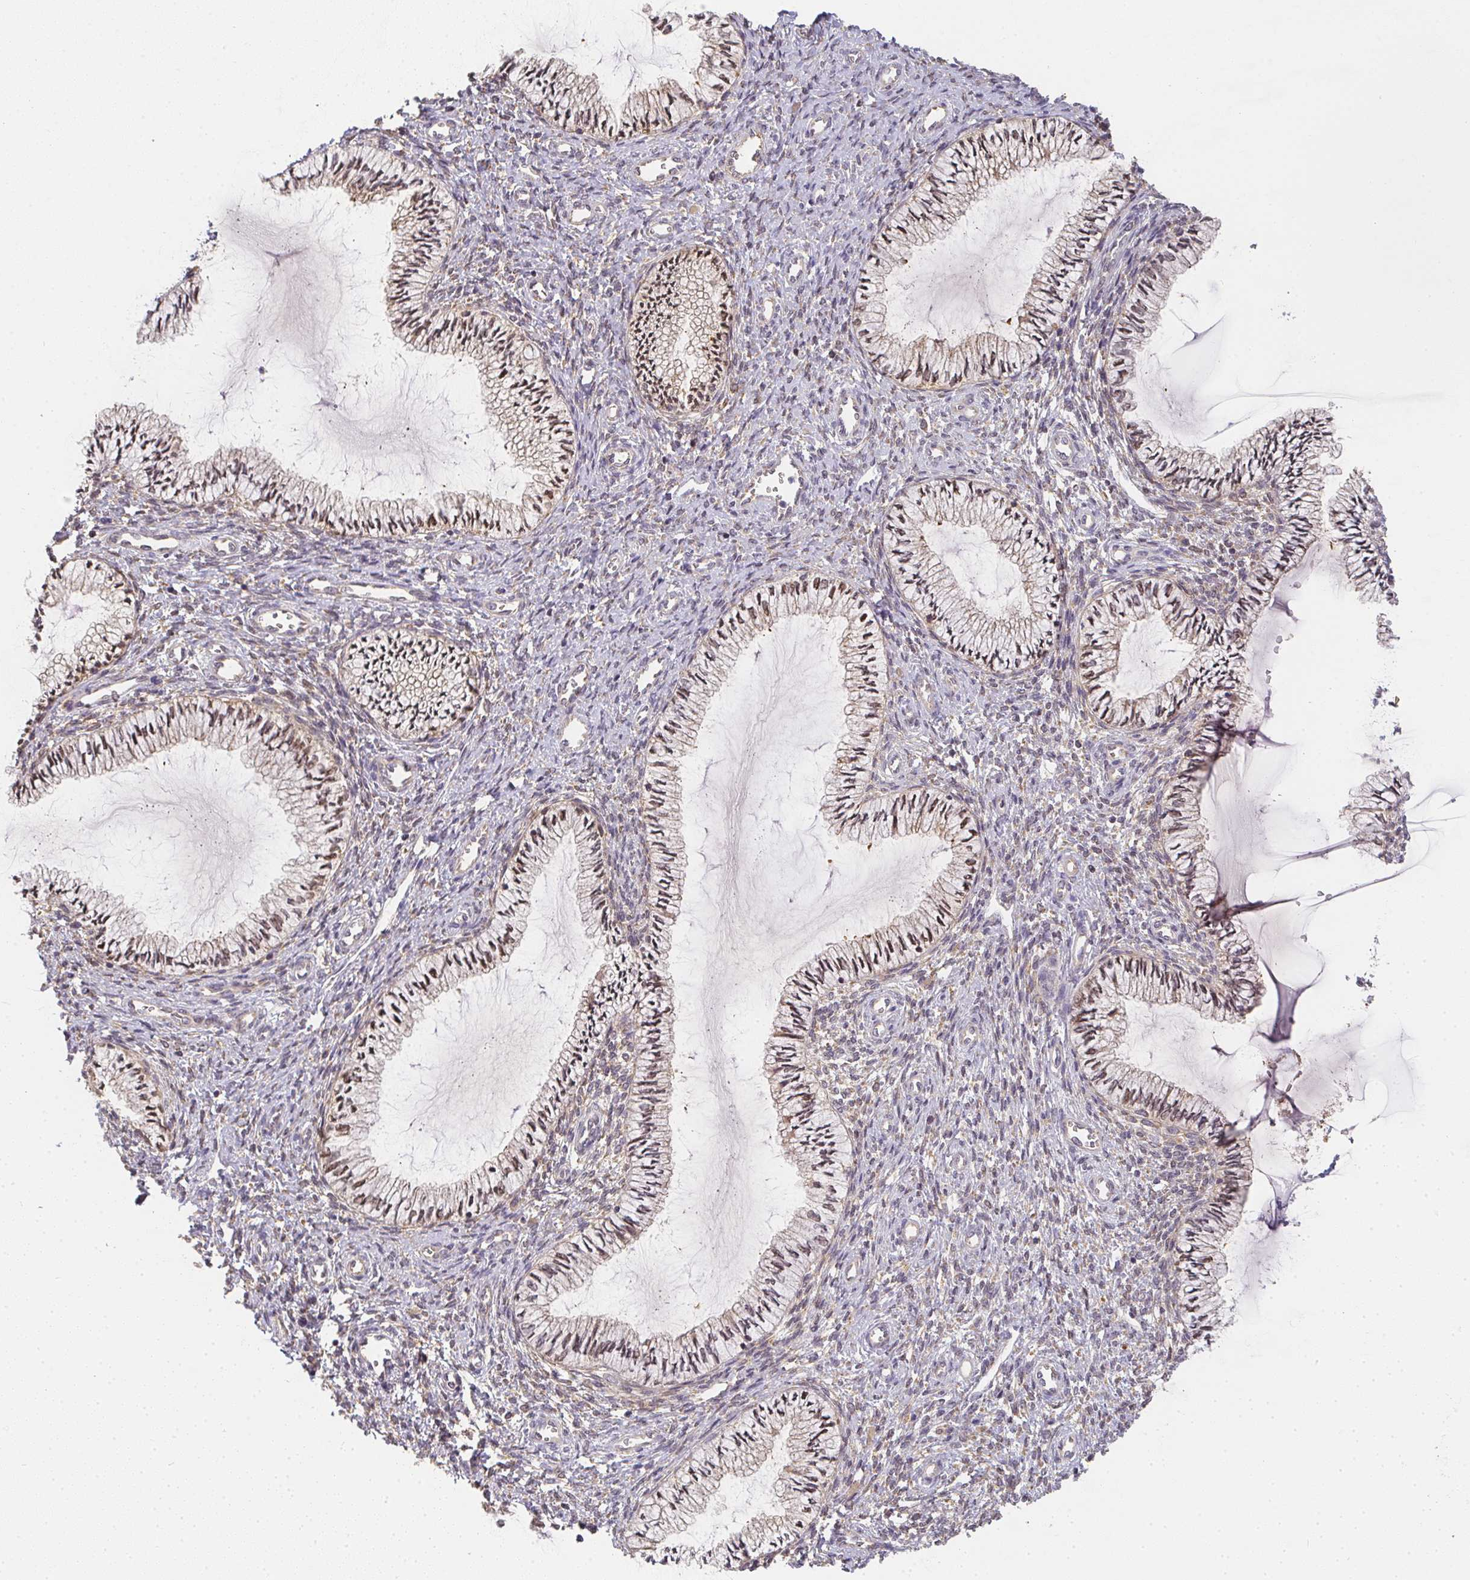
{"staining": {"intensity": "moderate", "quantity": ">75%", "location": "cytoplasmic/membranous"}, "tissue": "cervix", "cell_type": "Glandular cells", "image_type": "normal", "snomed": [{"axis": "morphology", "description": "Normal tissue, NOS"}, {"axis": "topography", "description": "Cervix"}], "caption": "About >75% of glandular cells in benign cervix display moderate cytoplasmic/membranous protein expression as visualized by brown immunohistochemical staining.", "gene": "SLC35B3", "patient": {"sex": "female", "age": 24}}